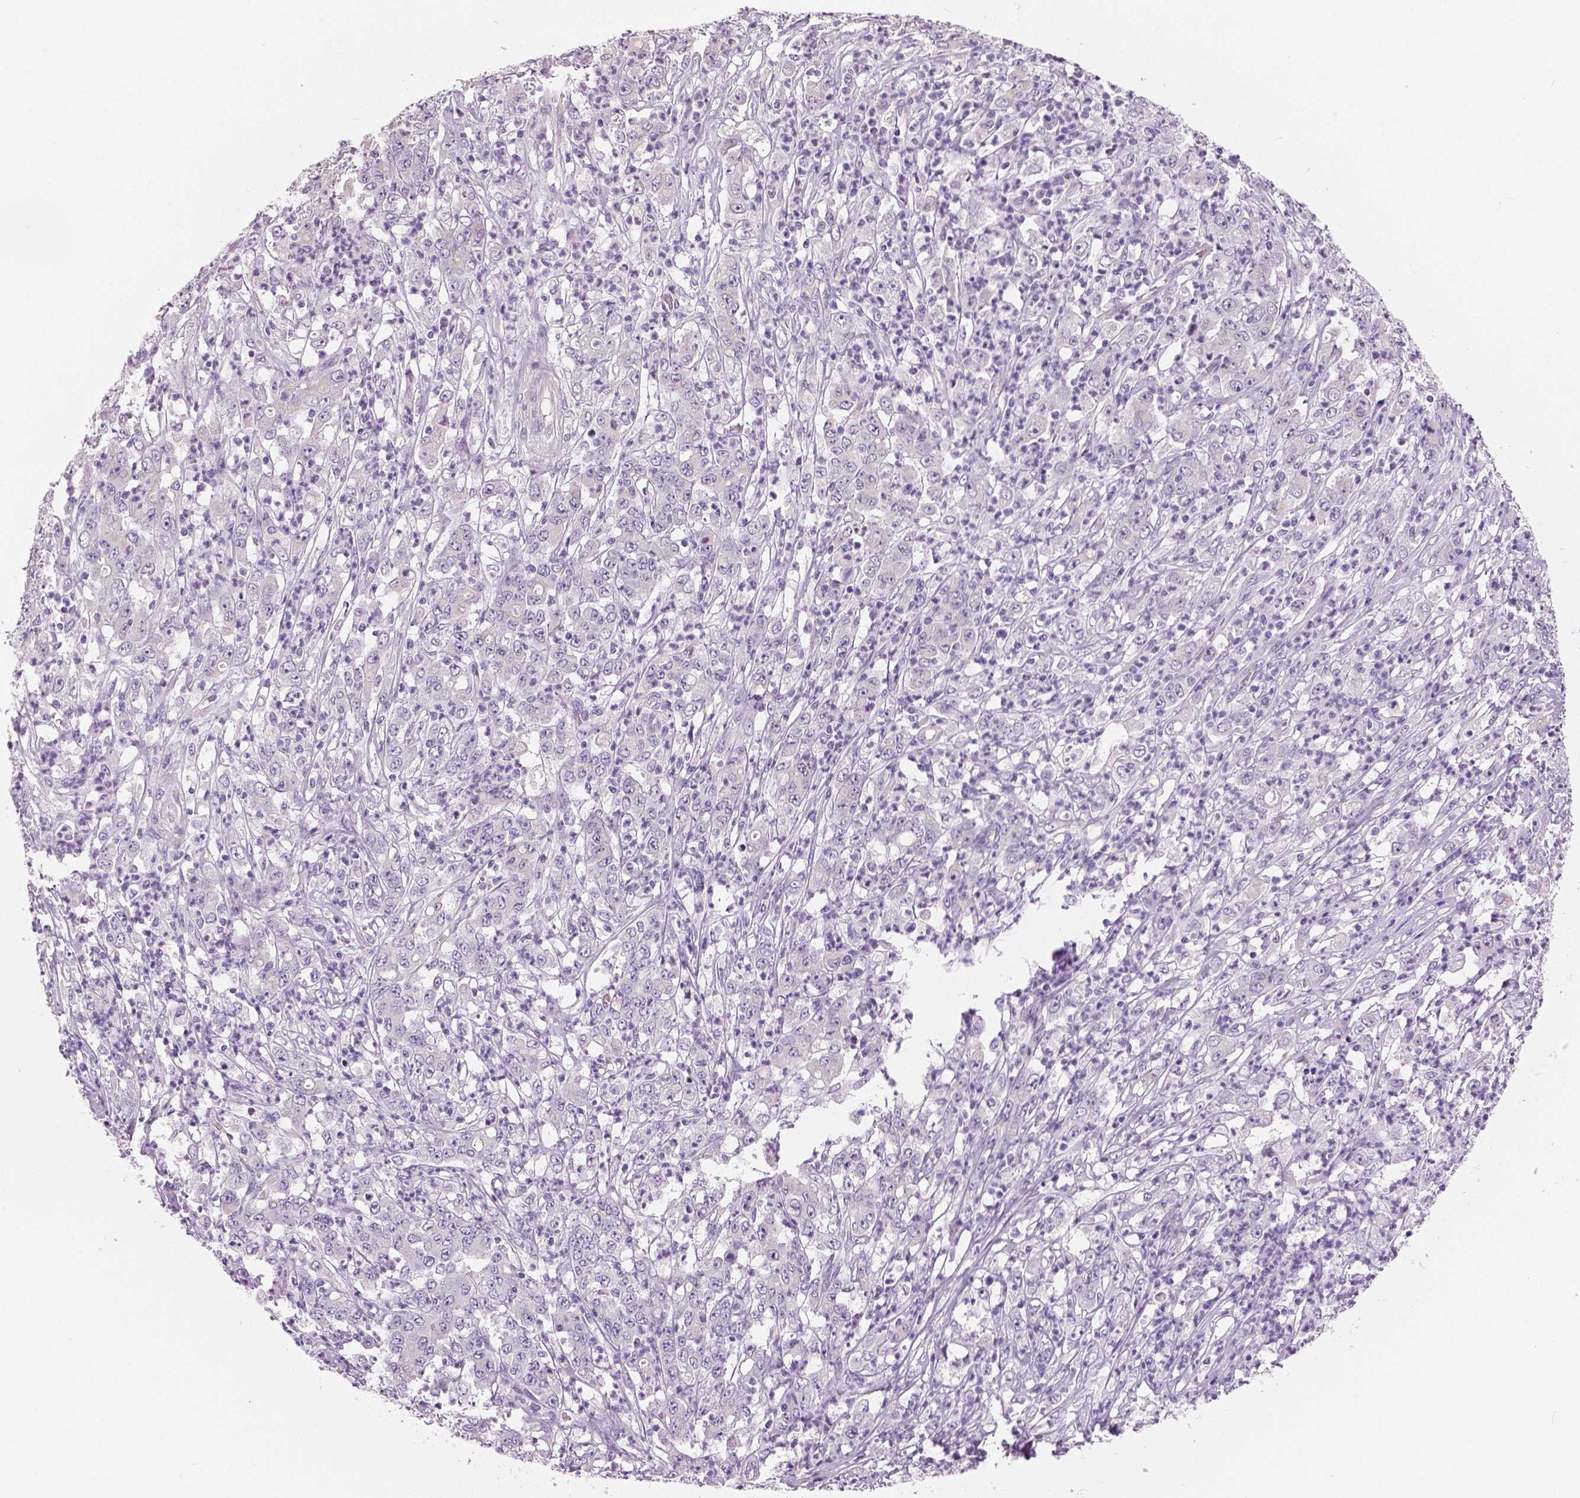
{"staining": {"intensity": "negative", "quantity": "none", "location": "none"}, "tissue": "stomach cancer", "cell_type": "Tumor cells", "image_type": "cancer", "snomed": [{"axis": "morphology", "description": "Adenocarcinoma, NOS"}, {"axis": "topography", "description": "Stomach, lower"}], "caption": "Tumor cells are negative for brown protein staining in stomach cancer (adenocarcinoma).", "gene": "SLC24A1", "patient": {"sex": "female", "age": 71}}